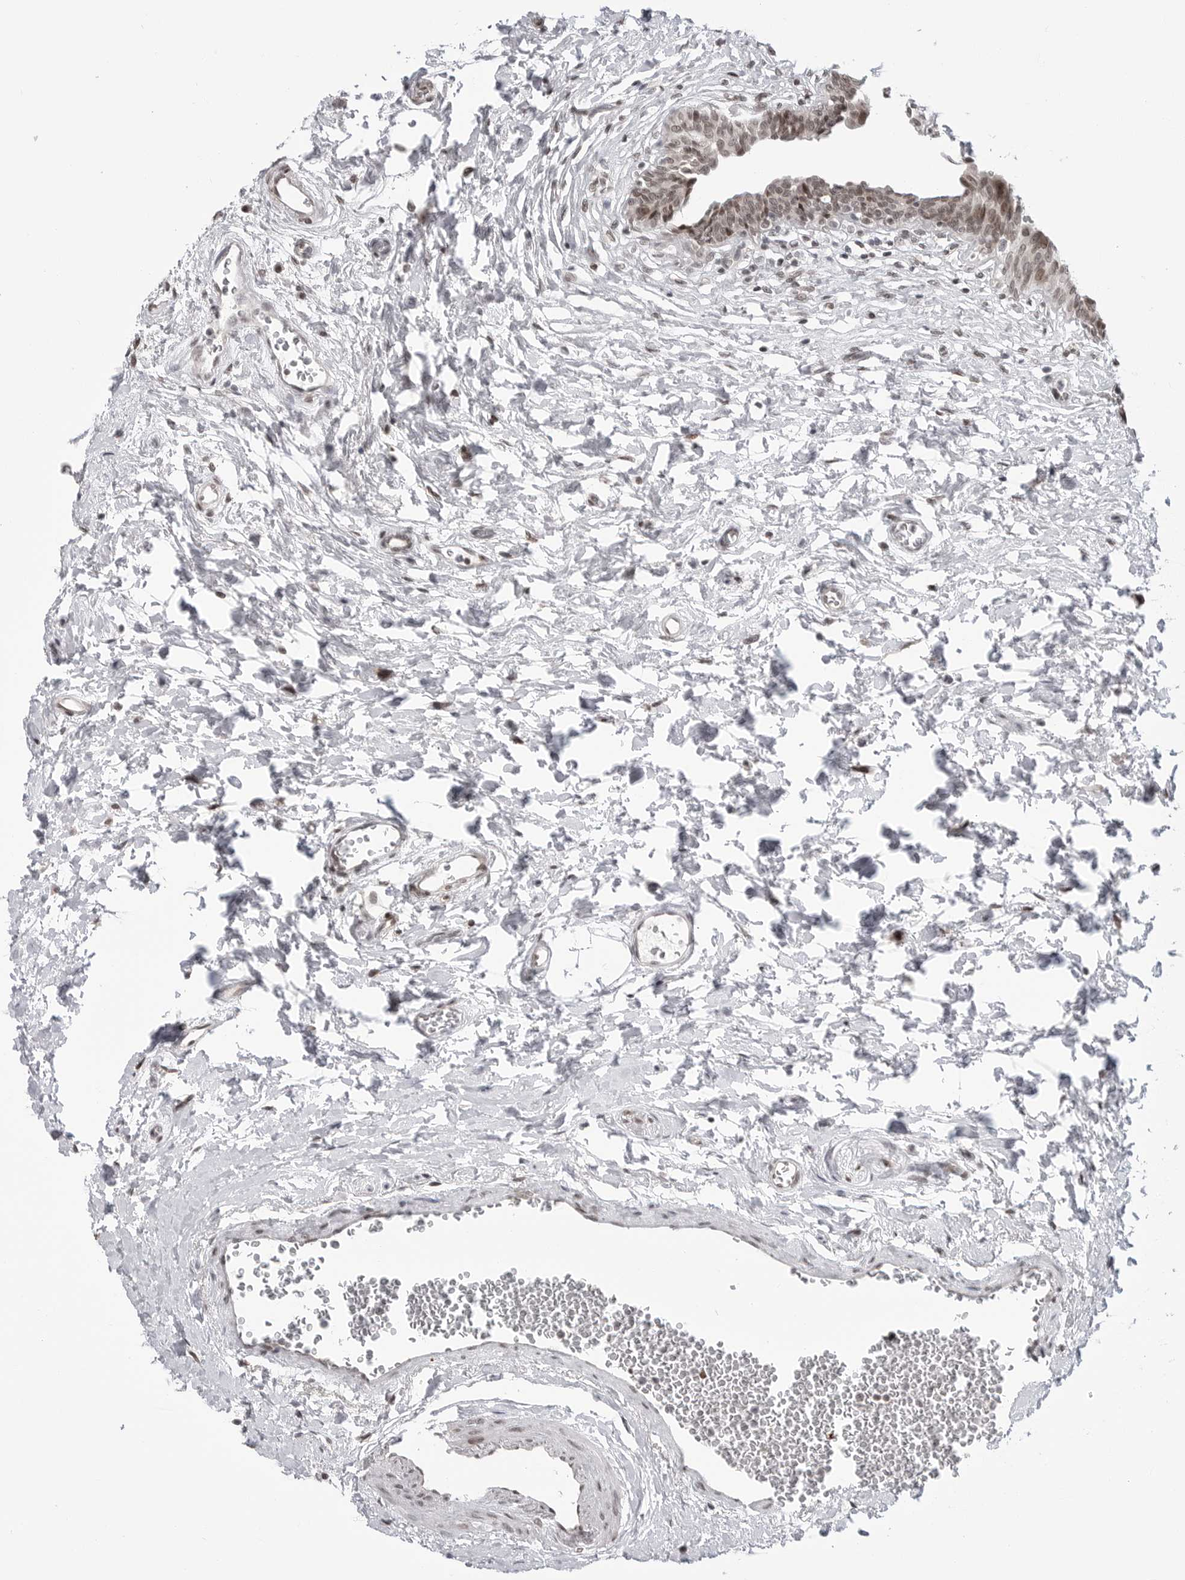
{"staining": {"intensity": "moderate", "quantity": ">75%", "location": "nuclear"}, "tissue": "urinary bladder", "cell_type": "Urothelial cells", "image_type": "normal", "snomed": [{"axis": "morphology", "description": "Normal tissue, NOS"}, {"axis": "topography", "description": "Urinary bladder"}], "caption": "This photomicrograph shows IHC staining of benign human urinary bladder, with medium moderate nuclear staining in approximately >75% of urothelial cells.", "gene": "C8orf33", "patient": {"sex": "male", "age": 83}}